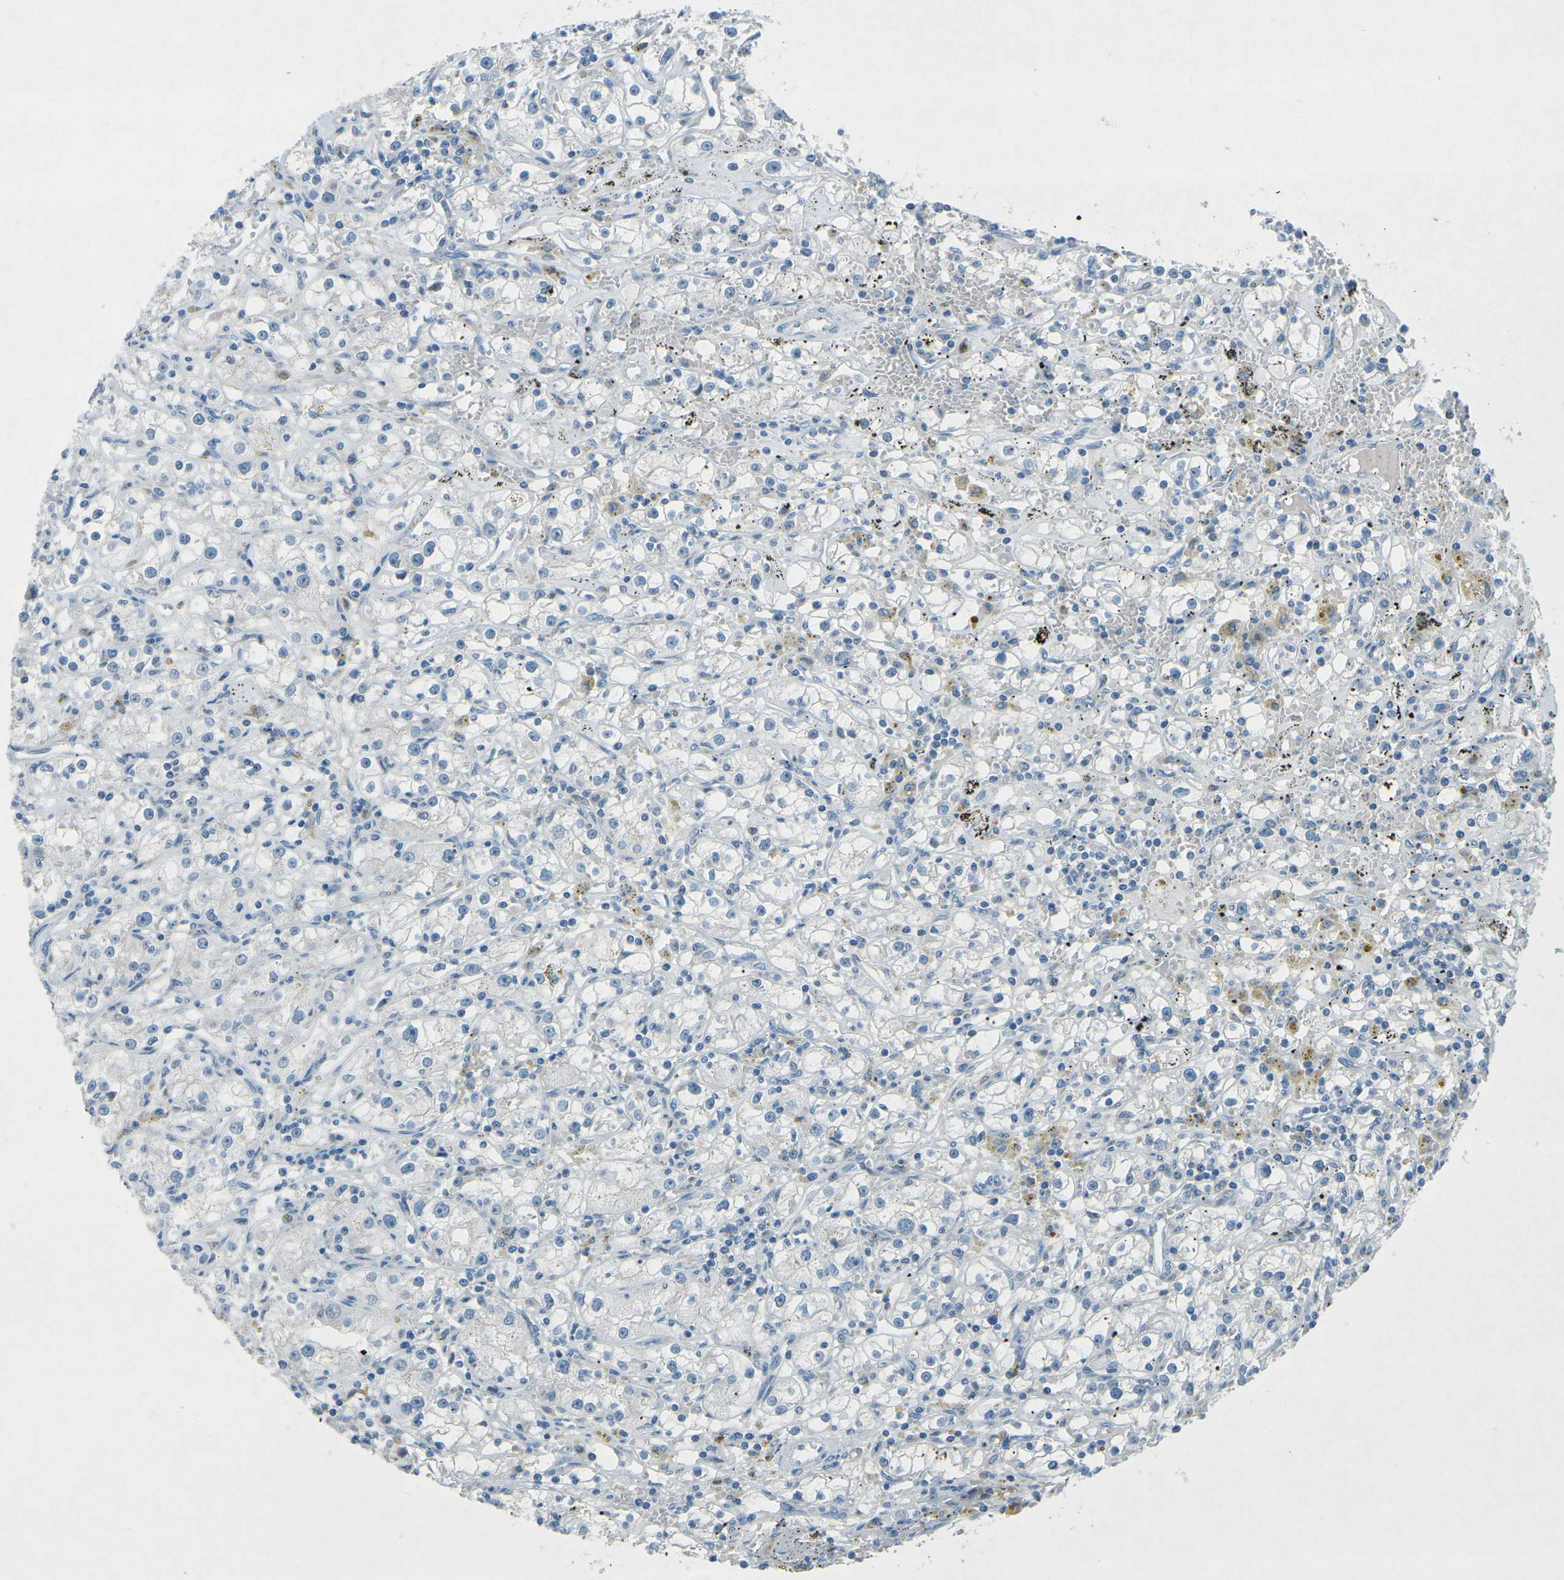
{"staining": {"intensity": "negative", "quantity": "none", "location": "none"}, "tissue": "renal cancer", "cell_type": "Tumor cells", "image_type": "cancer", "snomed": [{"axis": "morphology", "description": "Adenocarcinoma, NOS"}, {"axis": "topography", "description": "Kidney"}], "caption": "The immunohistochemistry (IHC) micrograph has no significant staining in tumor cells of renal cancer (adenocarcinoma) tissue.", "gene": "PRKCA", "patient": {"sex": "male", "age": 56}}